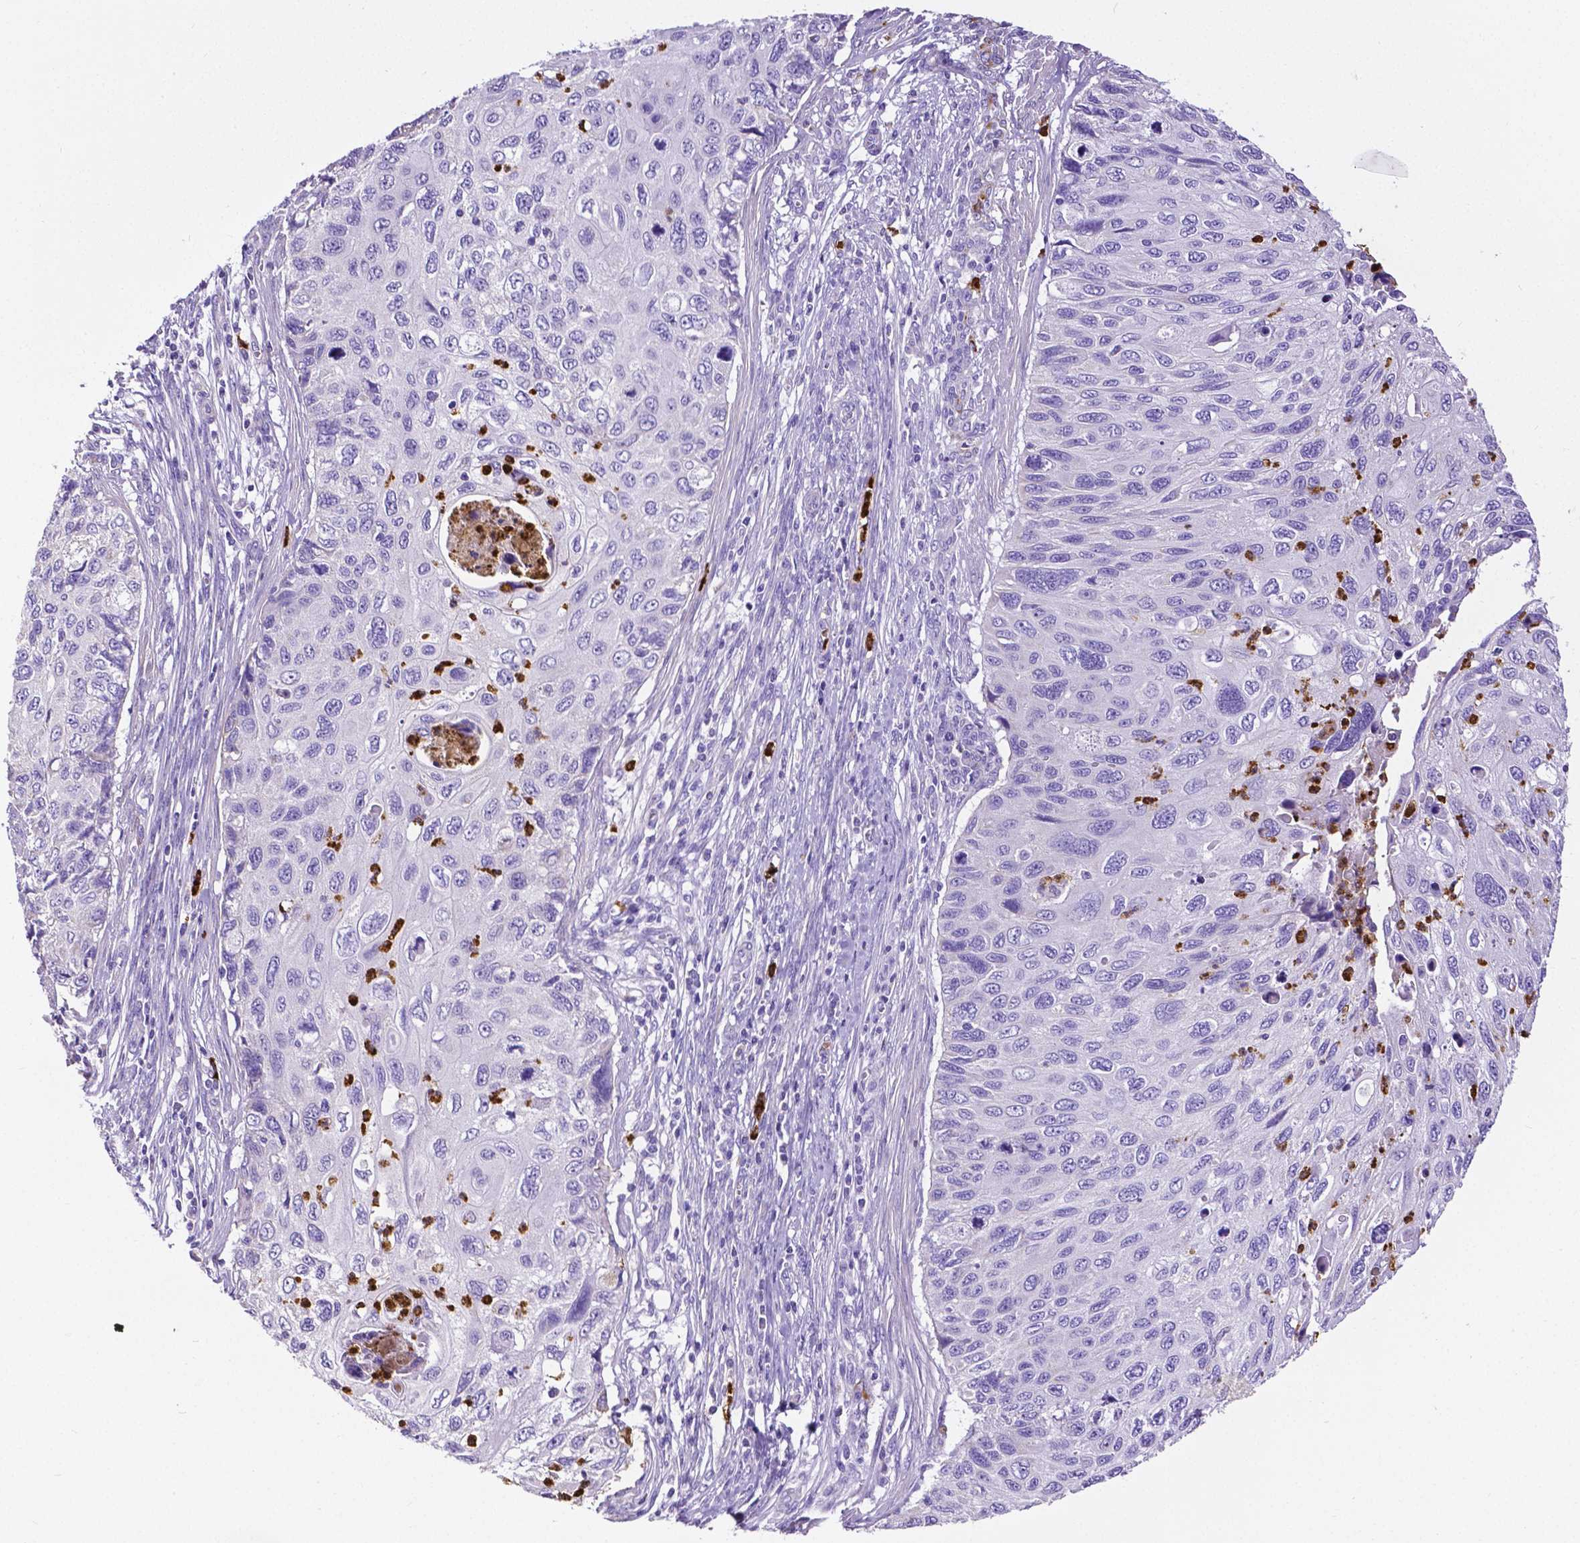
{"staining": {"intensity": "negative", "quantity": "none", "location": "none"}, "tissue": "cervical cancer", "cell_type": "Tumor cells", "image_type": "cancer", "snomed": [{"axis": "morphology", "description": "Squamous cell carcinoma, NOS"}, {"axis": "topography", "description": "Cervix"}], "caption": "Squamous cell carcinoma (cervical) stained for a protein using IHC shows no positivity tumor cells.", "gene": "MMP9", "patient": {"sex": "female", "age": 70}}